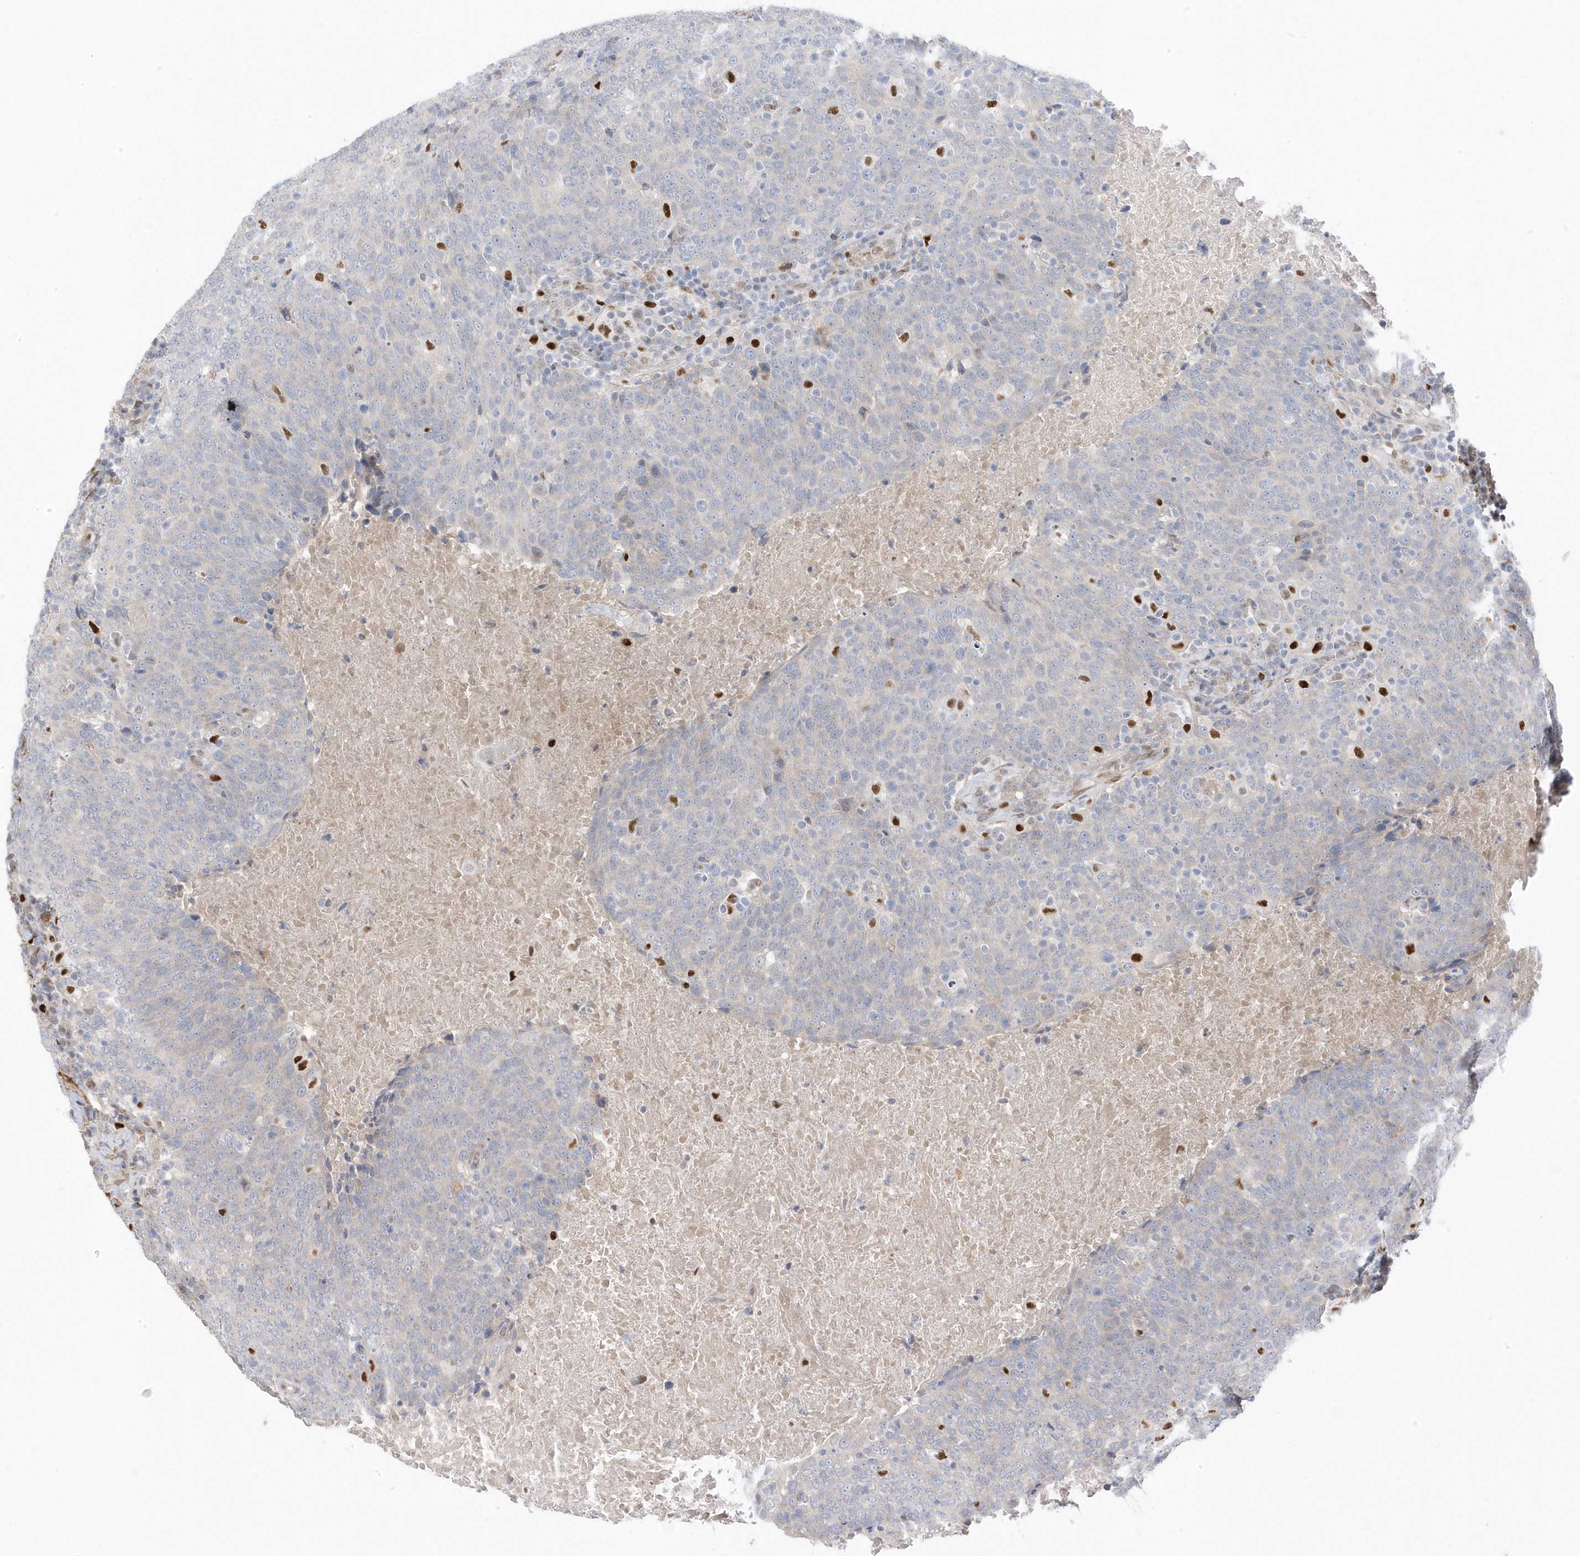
{"staining": {"intensity": "negative", "quantity": "none", "location": "none"}, "tissue": "head and neck cancer", "cell_type": "Tumor cells", "image_type": "cancer", "snomed": [{"axis": "morphology", "description": "Squamous cell carcinoma, NOS"}, {"axis": "morphology", "description": "Squamous cell carcinoma, metastatic, NOS"}, {"axis": "topography", "description": "Lymph node"}, {"axis": "topography", "description": "Head-Neck"}], "caption": "Immunohistochemistry histopathology image of neoplastic tissue: human head and neck cancer (metastatic squamous cell carcinoma) stained with DAB exhibits no significant protein positivity in tumor cells.", "gene": "GTPBP6", "patient": {"sex": "male", "age": 62}}